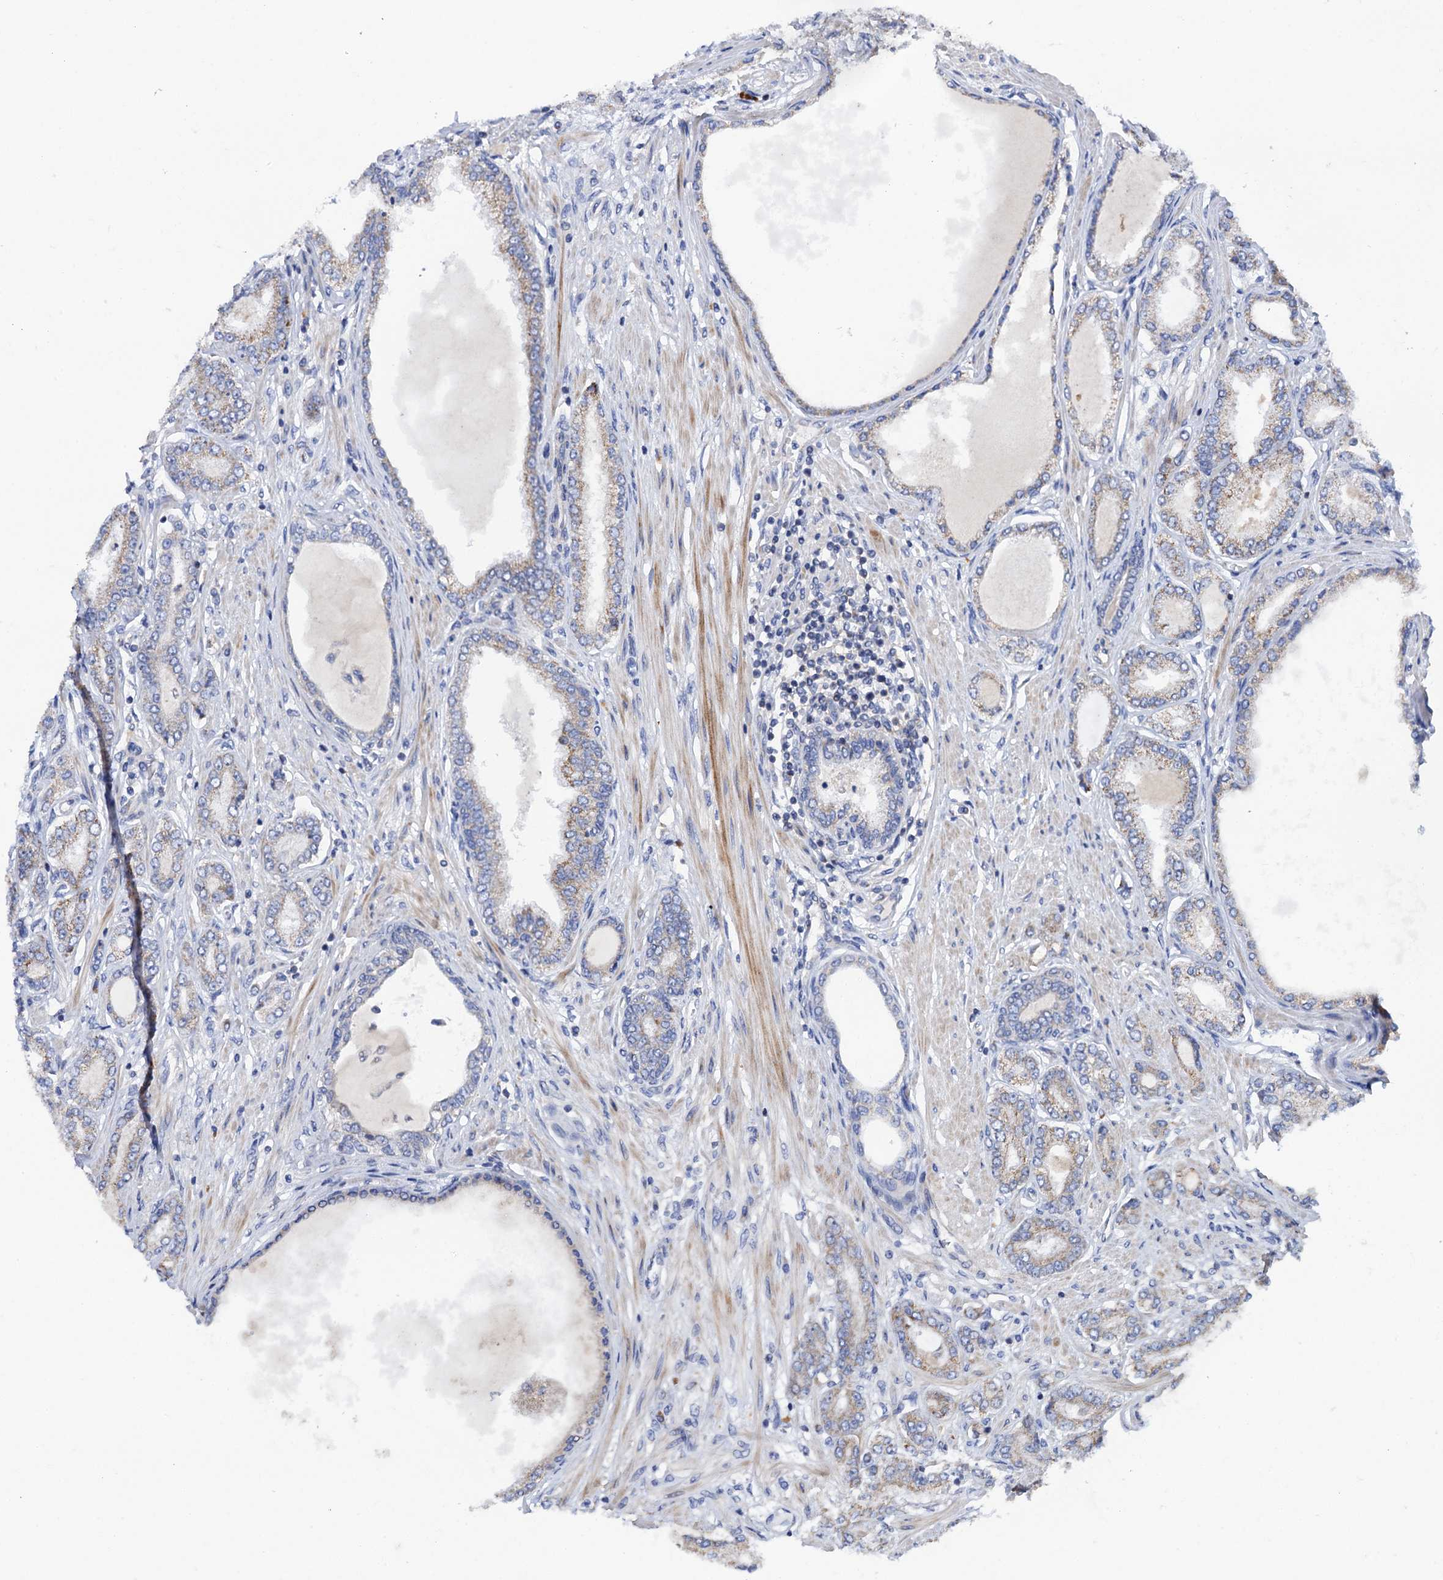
{"staining": {"intensity": "weak", "quantity": "25%-75%", "location": "cytoplasmic/membranous"}, "tissue": "prostate cancer", "cell_type": "Tumor cells", "image_type": "cancer", "snomed": [{"axis": "morphology", "description": "Adenocarcinoma, Low grade"}, {"axis": "topography", "description": "Prostate"}], "caption": "A low amount of weak cytoplasmic/membranous staining is identified in approximately 25%-75% of tumor cells in prostate cancer tissue. (DAB IHC with brightfield microscopy, high magnification).", "gene": "MRPL48", "patient": {"sex": "male", "age": 63}}